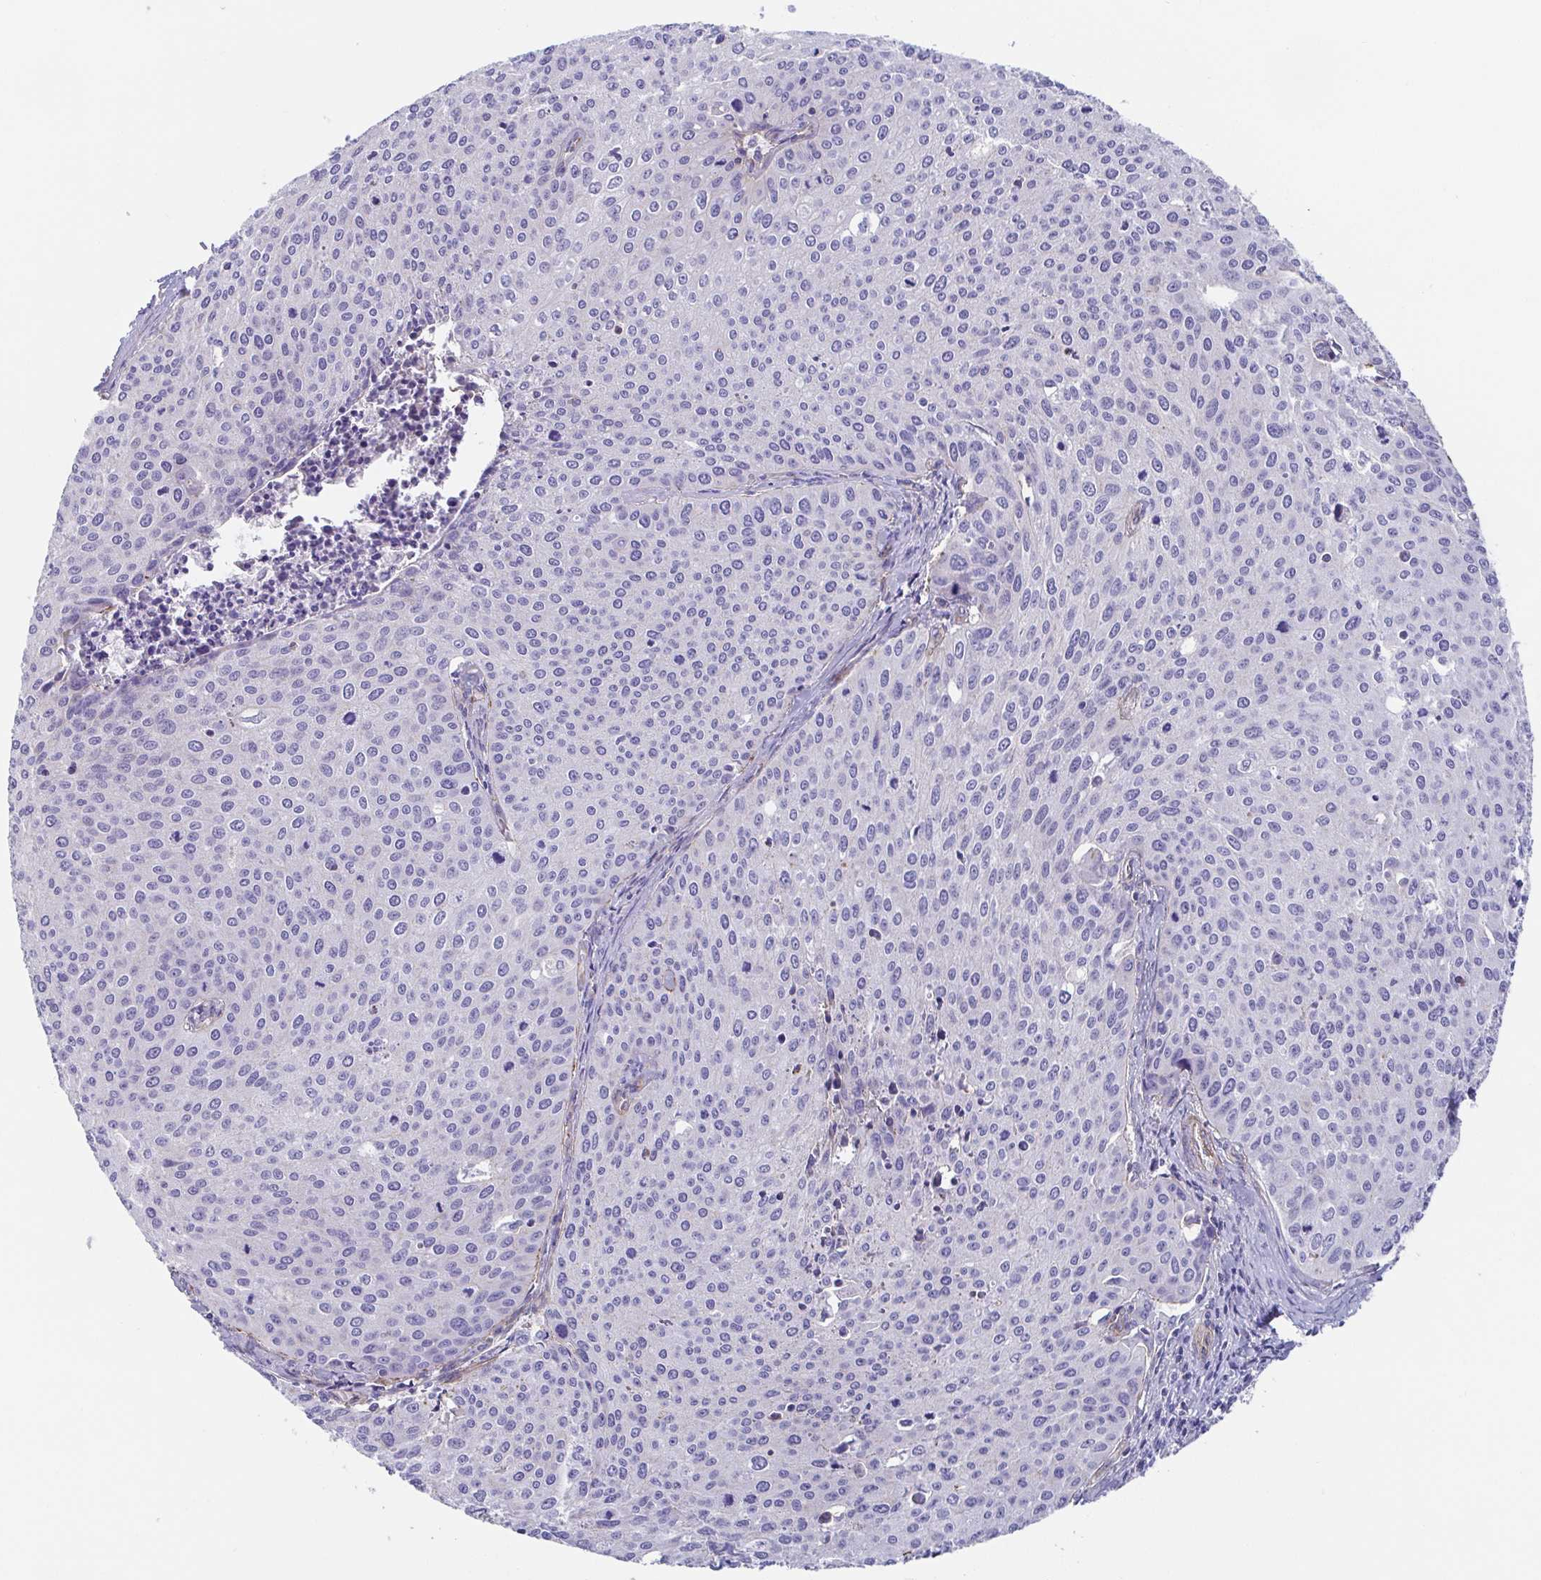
{"staining": {"intensity": "negative", "quantity": "none", "location": "none"}, "tissue": "cervical cancer", "cell_type": "Tumor cells", "image_type": "cancer", "snomed": [{"axis": "morphology", "description": "Squamous cell carcinoma, NOS"}, {"axis": "topography", "description": "Cervix"}], "caption": "High magnification brightfield microscopy of cervical squamous cell carcinoma stained with DAB (brown) and counterstained with hematoxylin (blue): tumor cells show no significant positivity. The staining was performed using DAB (3,3'-diaminobenzidine) to visualize the protein expression in brown, while the nuclei were stained in blue with hematoxylin (Magnification: 20x).", "gene": "TRAM2", "patient": {"sex": "female", "age": 38}}